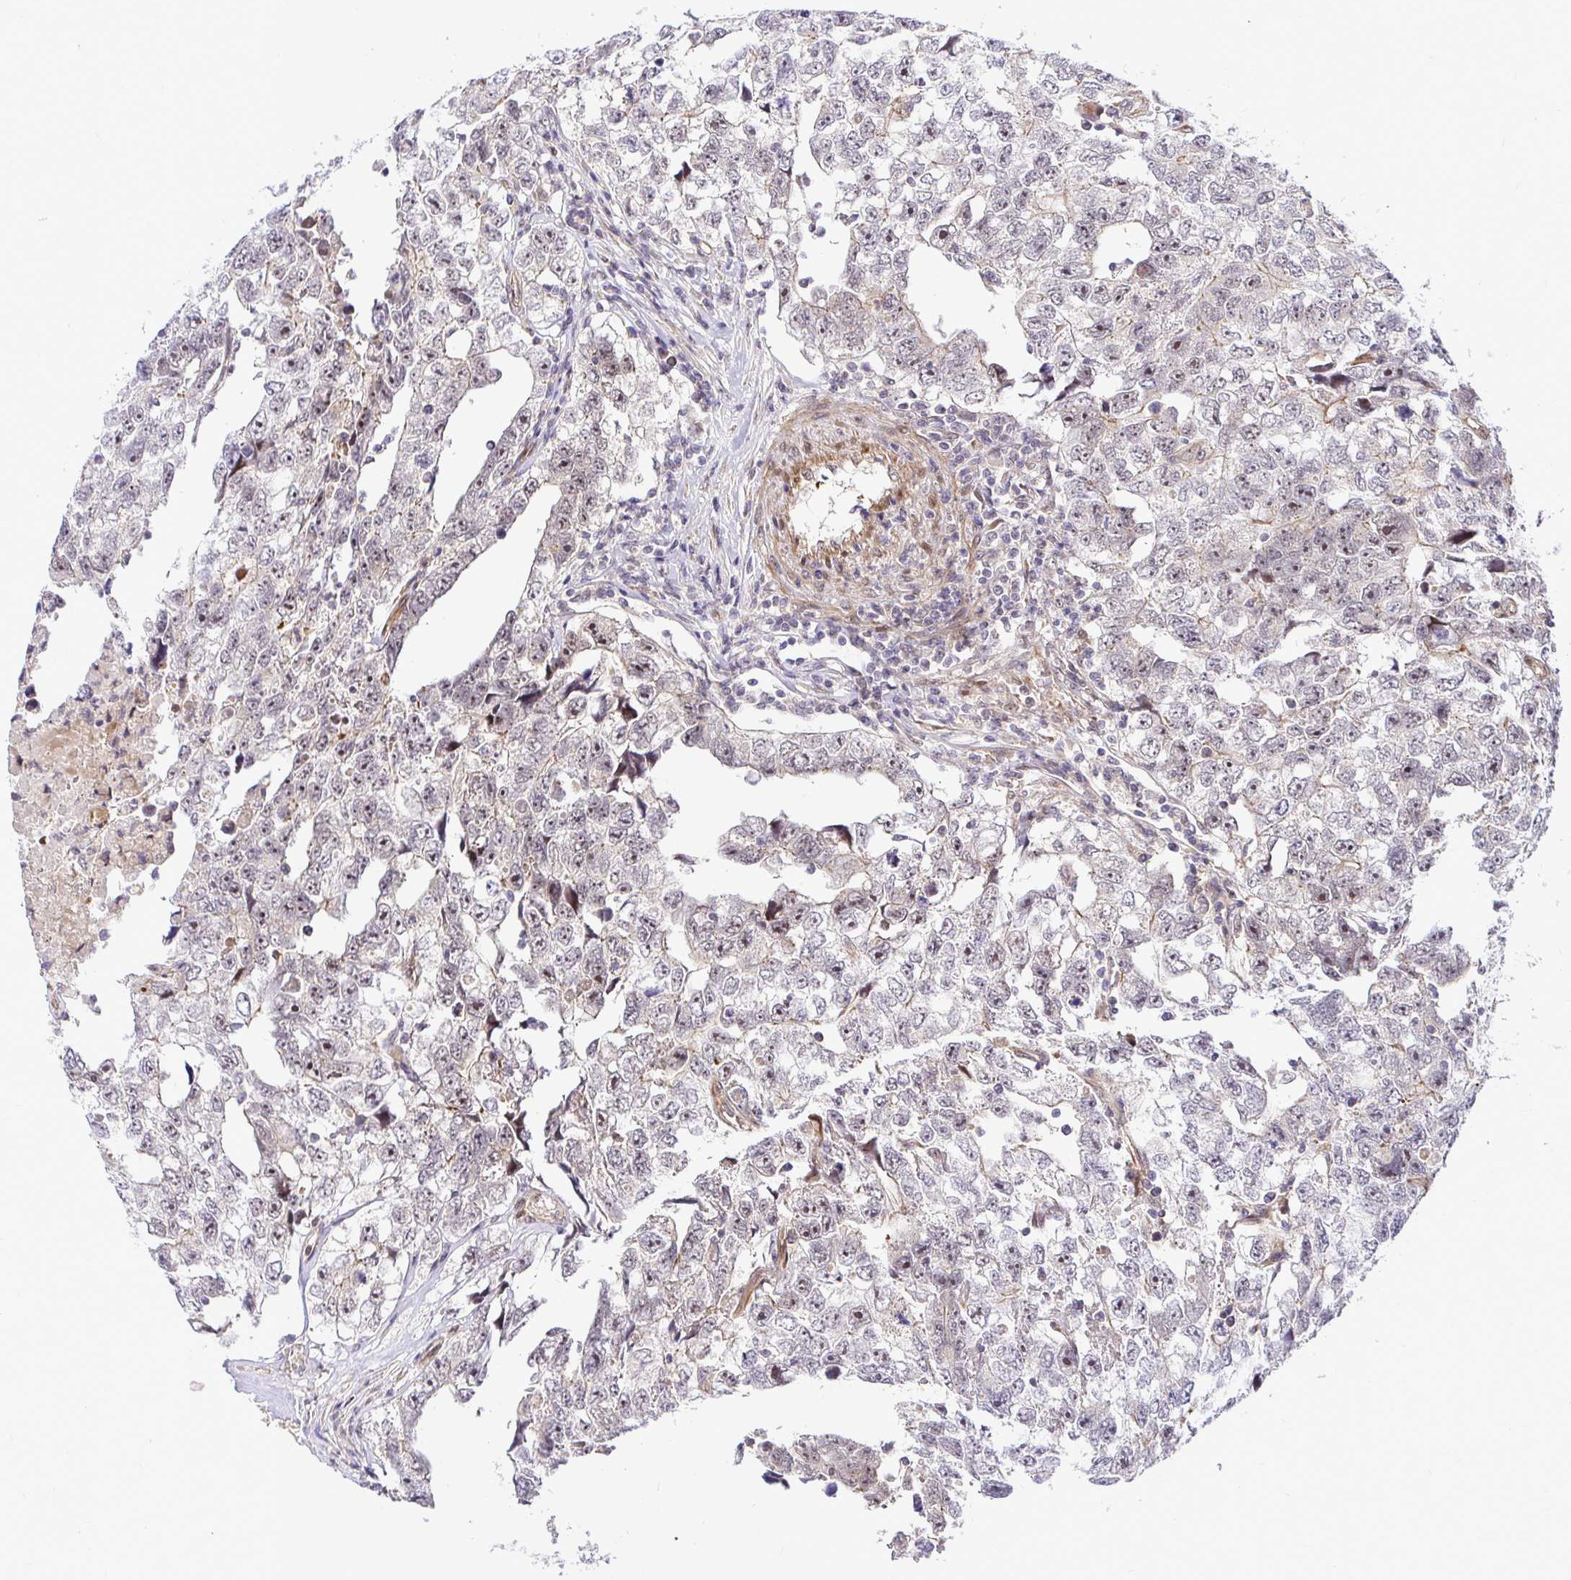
{"staining": {"intensity": "weak", "quantity": "<25%", "location": "nuclear"}, "tissue": "testis cancer", "cell_type": "Tumor cells", "image_type": "cancer", "snomed": [{"axis": "morphology", "description": "Carcinoma, Embryonal, NOS"}, {"axis": "topography", "description": "Testis"}], "caption": "DAB (3,3'-diaminobenzidine) immunohistochemical staining of human testis embryonal carcinoma demonstrates no significant staining in tumor cells.", "gene": "TRIM55", "patient": {"sex": "male", "age": 22}}